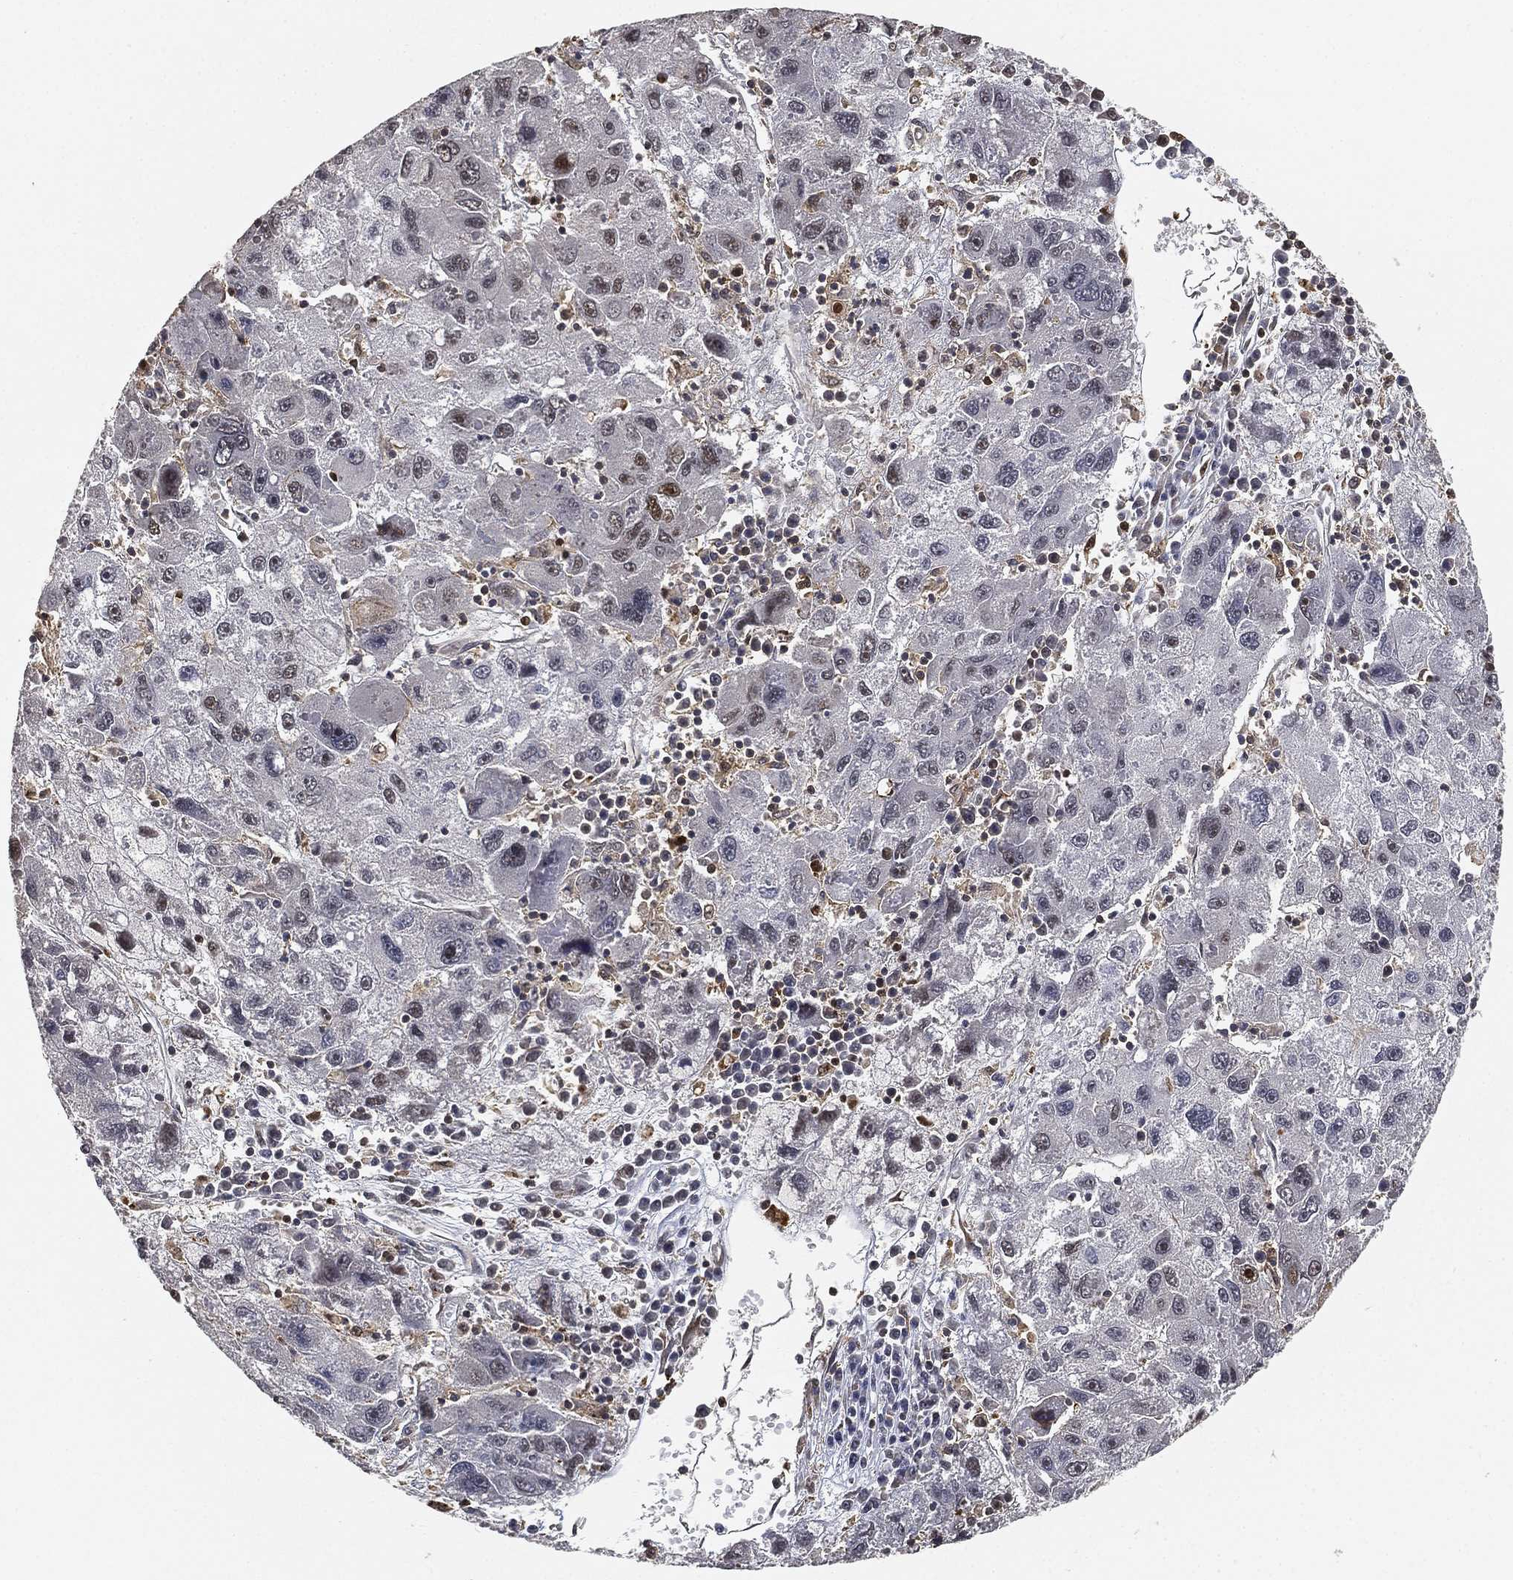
{"staining": {"intensity": "negative", "quantity": "none", "location": "none"}, "tissue": "liver cancer", "cell_type": "Tumor cells", "image_type": "cancer", "snomed": [{"axis": "morphology", "description": "Carcinoma, Hepatocellular, NOS"}, {"axis": "topography", "description": "Liver"}], "caption": "IHC micrograph of neoplastic tissue: human hepatocellular carcinoma (liver) stained with DAB shows no significant protein expression in tumor cells.", "gene": "WDR26", "patient": {"sex": "male", "age": 75}}